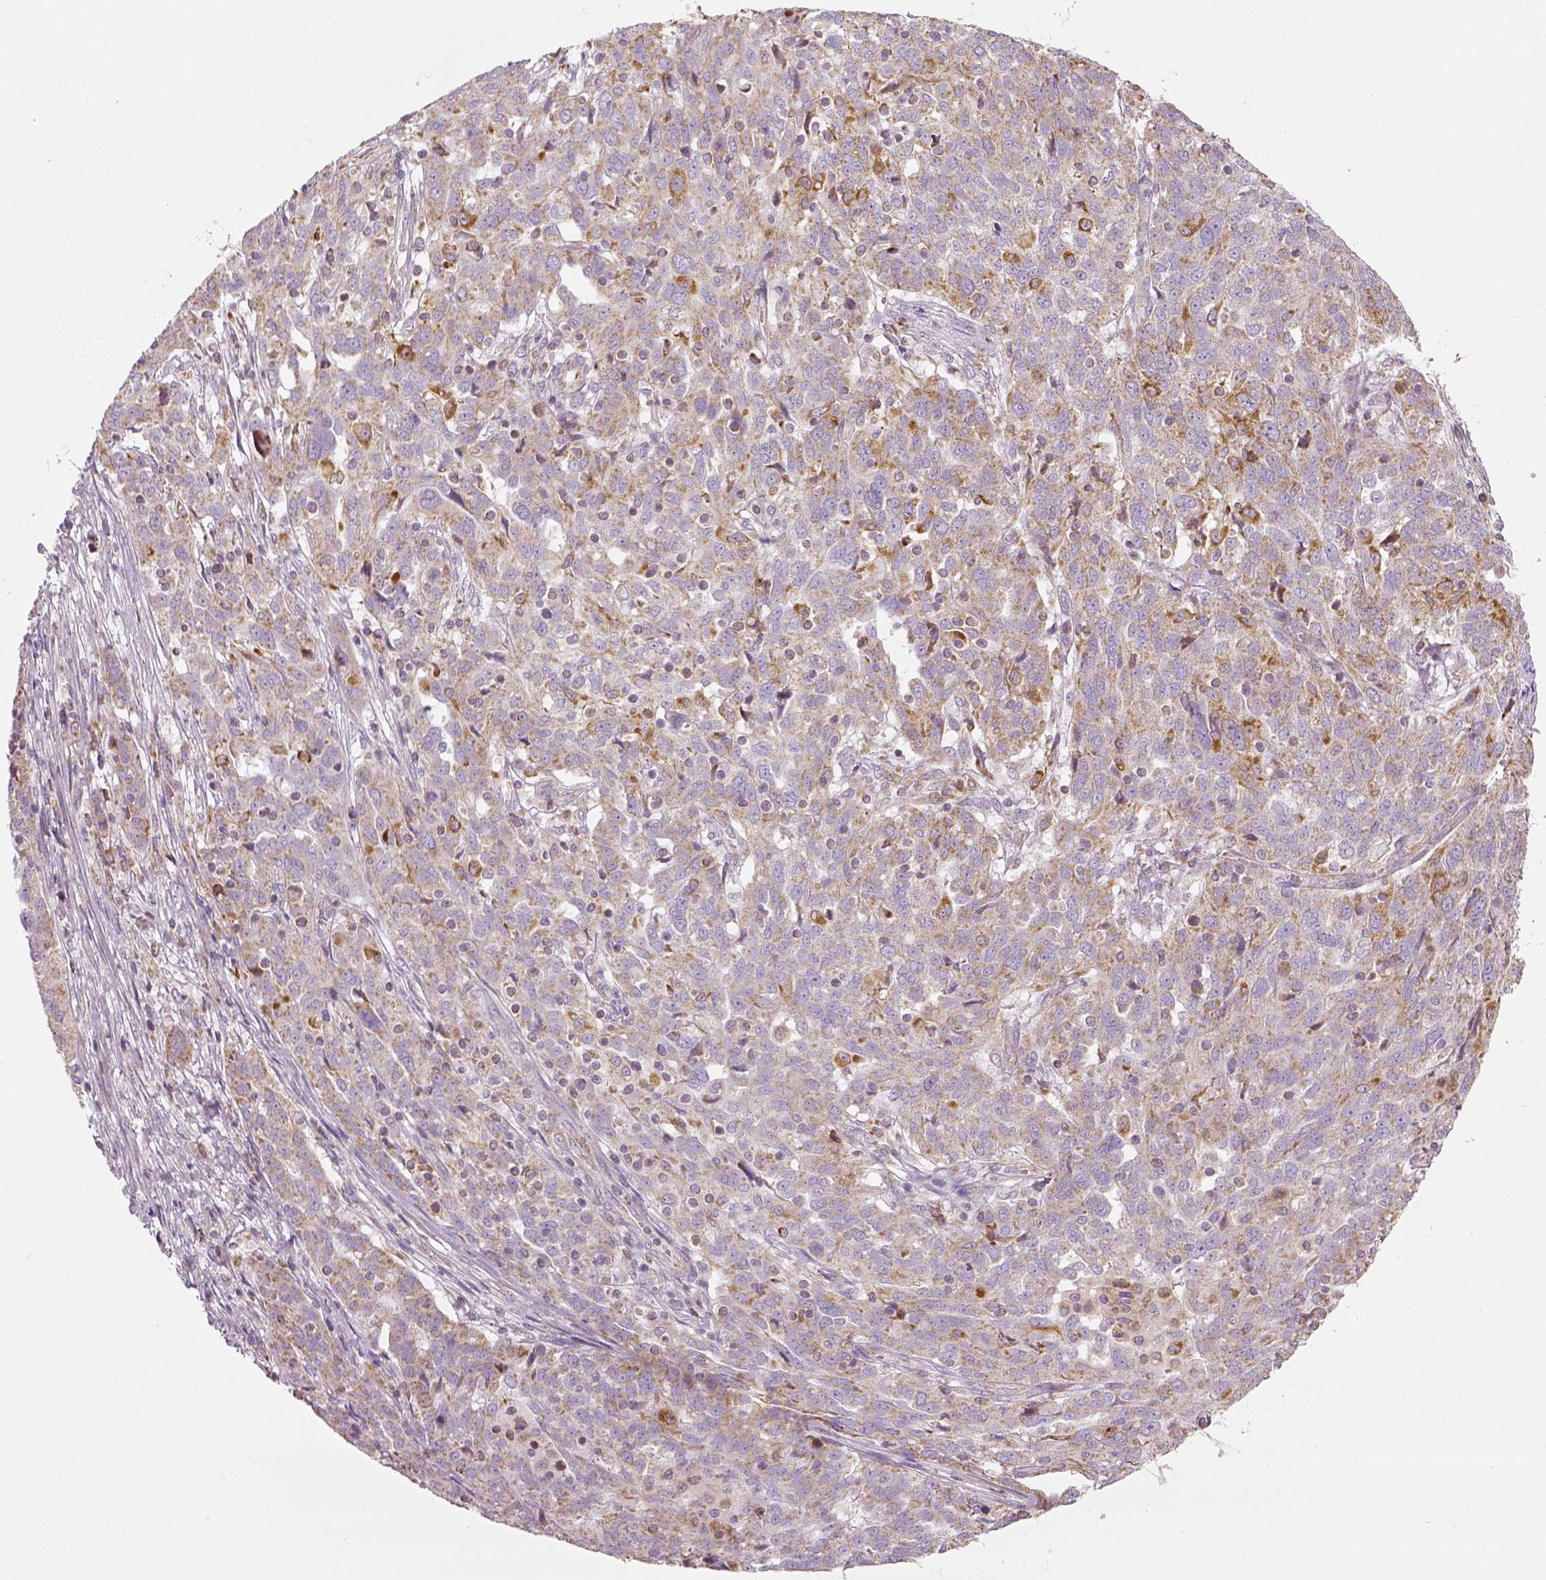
{"staining": {"intensity": "moderate", "quantity": ">75%", "location": "cytoplasmic/membranous"}, "tissue": "ovarian cancer", "cell_type": "Tumor cells", "image_type": "cancer", "snomed": [{"axis": "morphology", "description": "Cystadenocarcinoma, serous, NOS"}, {"axis": "topography", "description": "Ovary"}], "caption": "Immunohistochemical staining of serous cystadenocarcinoma (ovarian) exhibits medium levels of moderate cytoplasmic/membranous protein expression in about >75% of tumor cells.", "gene": "PGAM5", "patient": {"sex": "female", "age": 67}}